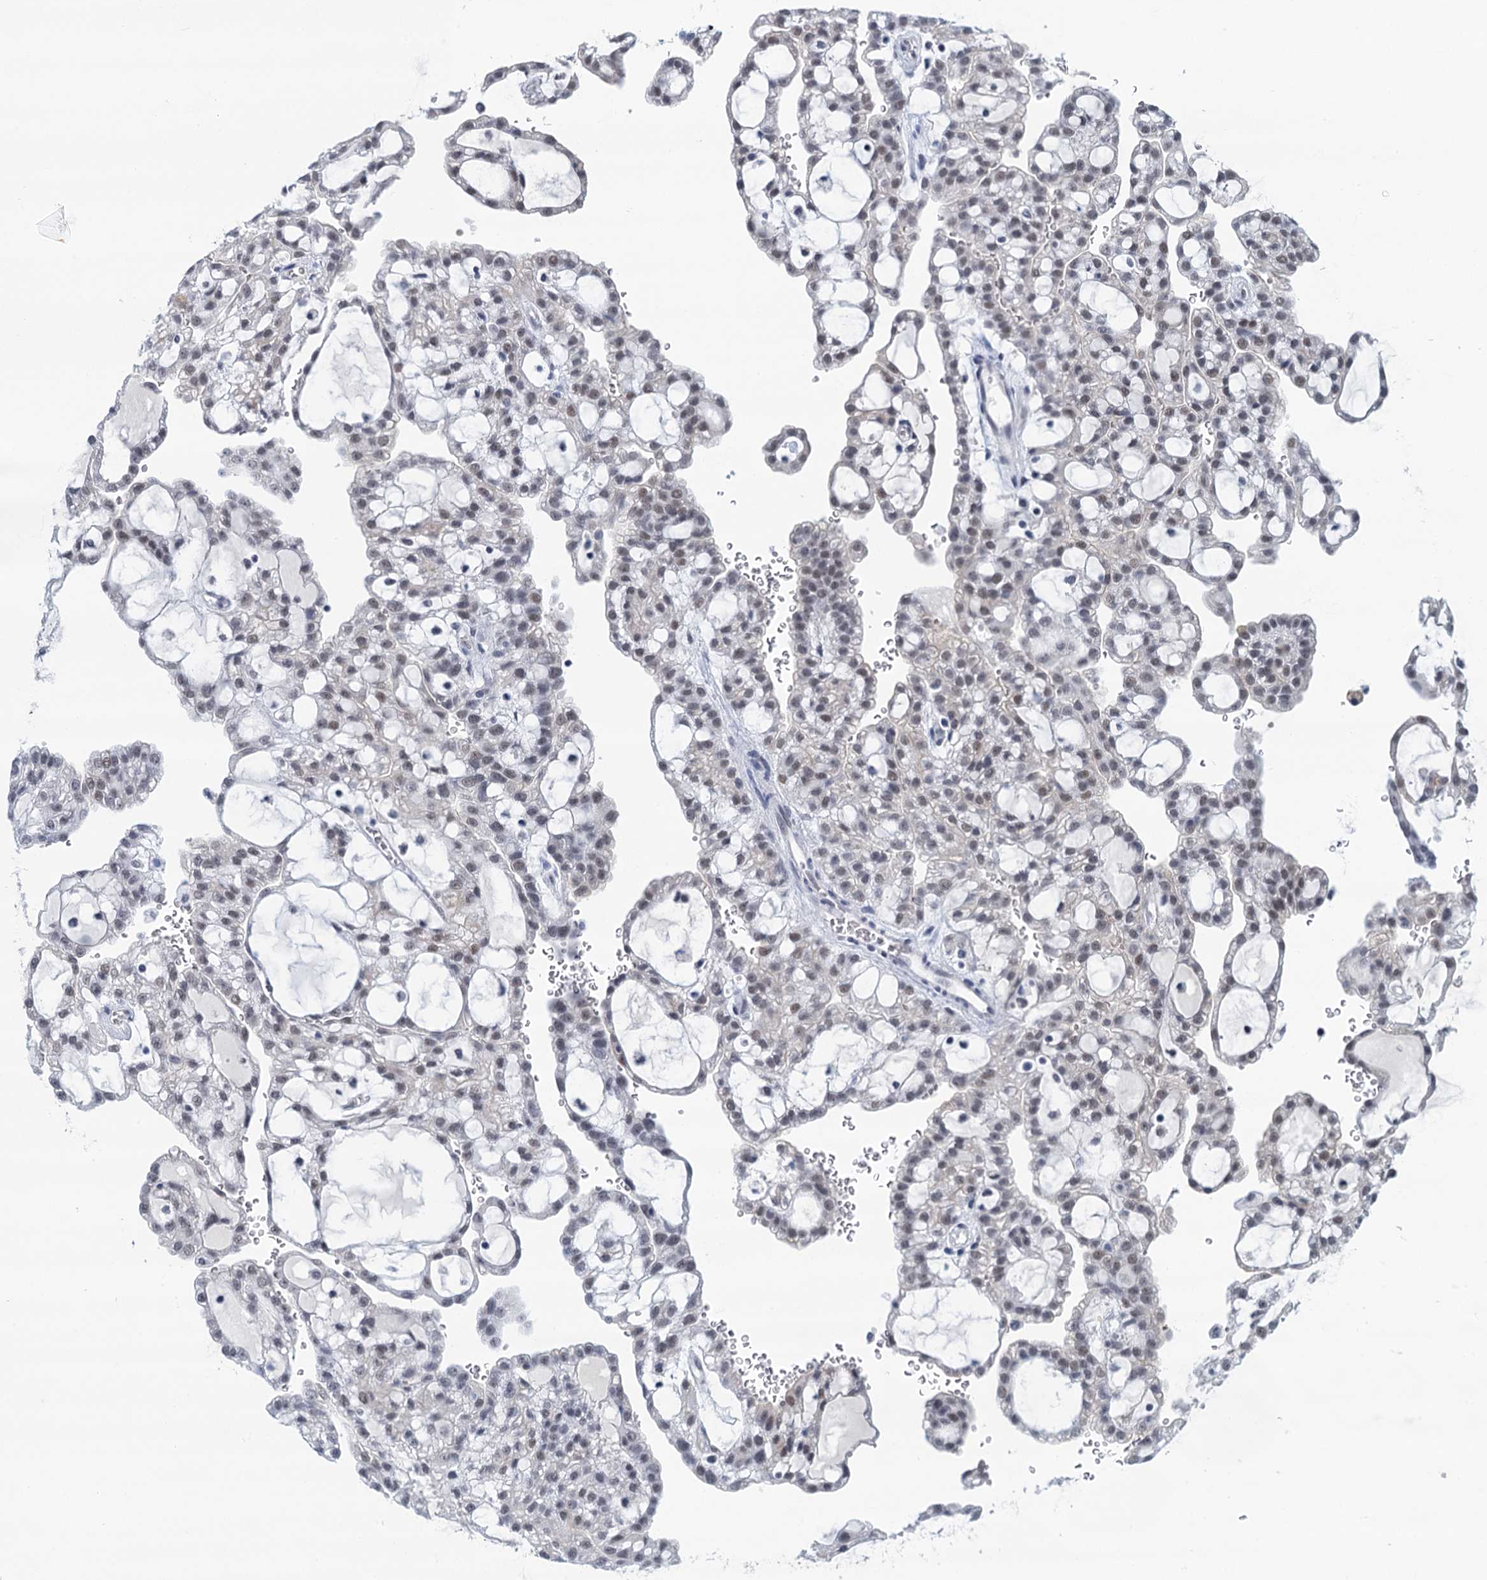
{"staining": {"intensity": "weak", "quantity": "25%-75%", "location": "nuclear"}, "tissue": "renal cancer", "cell_type": "Tumor cells", "image_type": "cancer", "snomed": [{"axis": "morphology", "description": "Adenocarcinoma, NOS"}, {"axis": "topography", "description": "Kidney"}], "caption": "DAB immunohistochemical staining of renal cancer (adenocarcinoma) reveals weak nuclear protein staining in approximately 25%-75% of tumor cells.", "gene": "EPS8L1", "patient": {"sex": "male", "age": 63}}